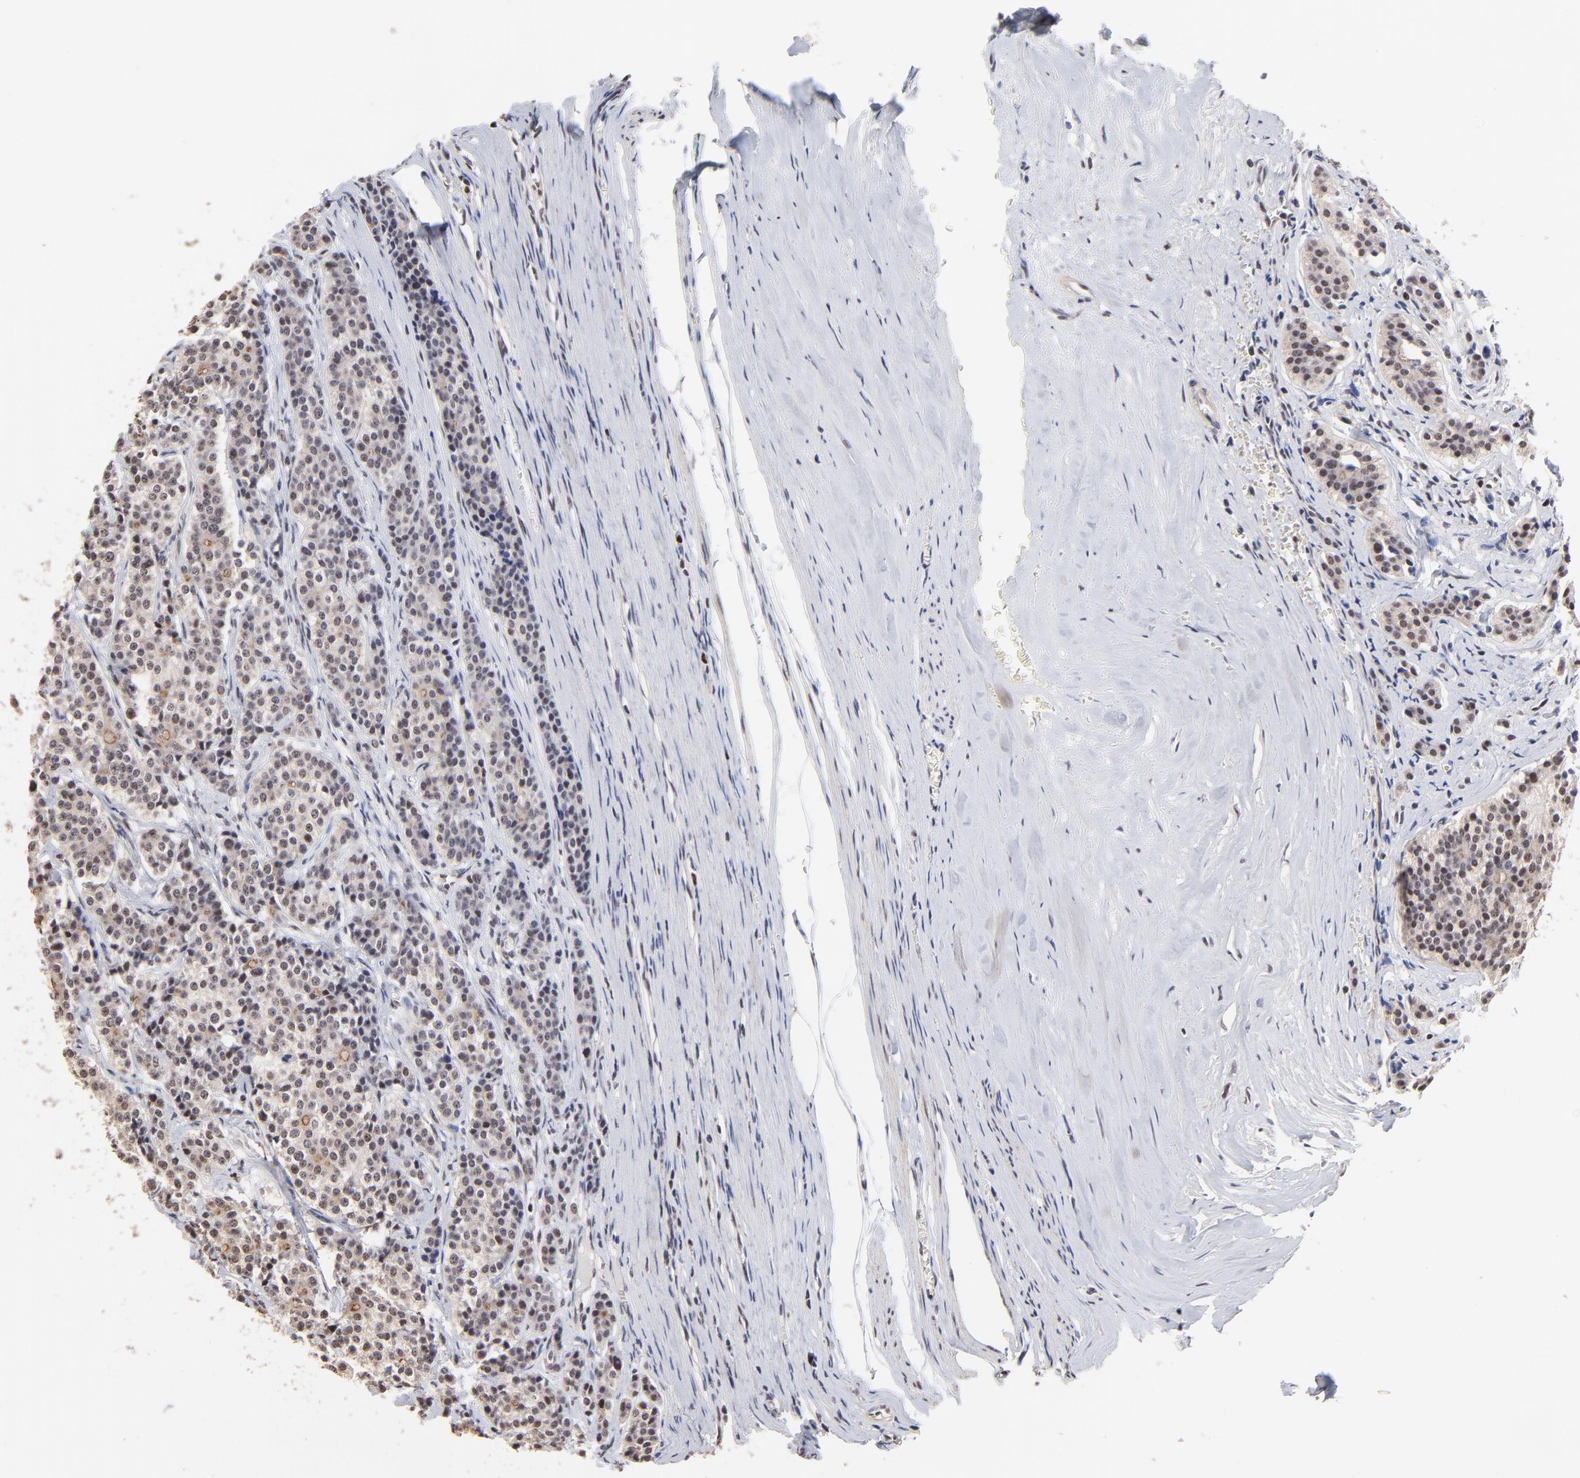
{"staining": {"intensity": "strong", "quantity": ">75%", "location": "cytoplasmic/membranous,nuclear"}, "tissue": "carcinoid", "cell_type": "Tumor cells", "image_type": "cancer", "snomed": [{"axis": "morphology", "description": "Carcinoid, malignant, NOS"}, {"axis": "topography", "description": "Small intestine"}], "caption": "There is high levels of strong cytoplasmic/membranous and nuclear expression in tumor cells of carcinoid, as demonstrated by immunohistochemical staining (brown color).", "gene": "DSN1", "patient": {"sex": "male", "age": 63}}